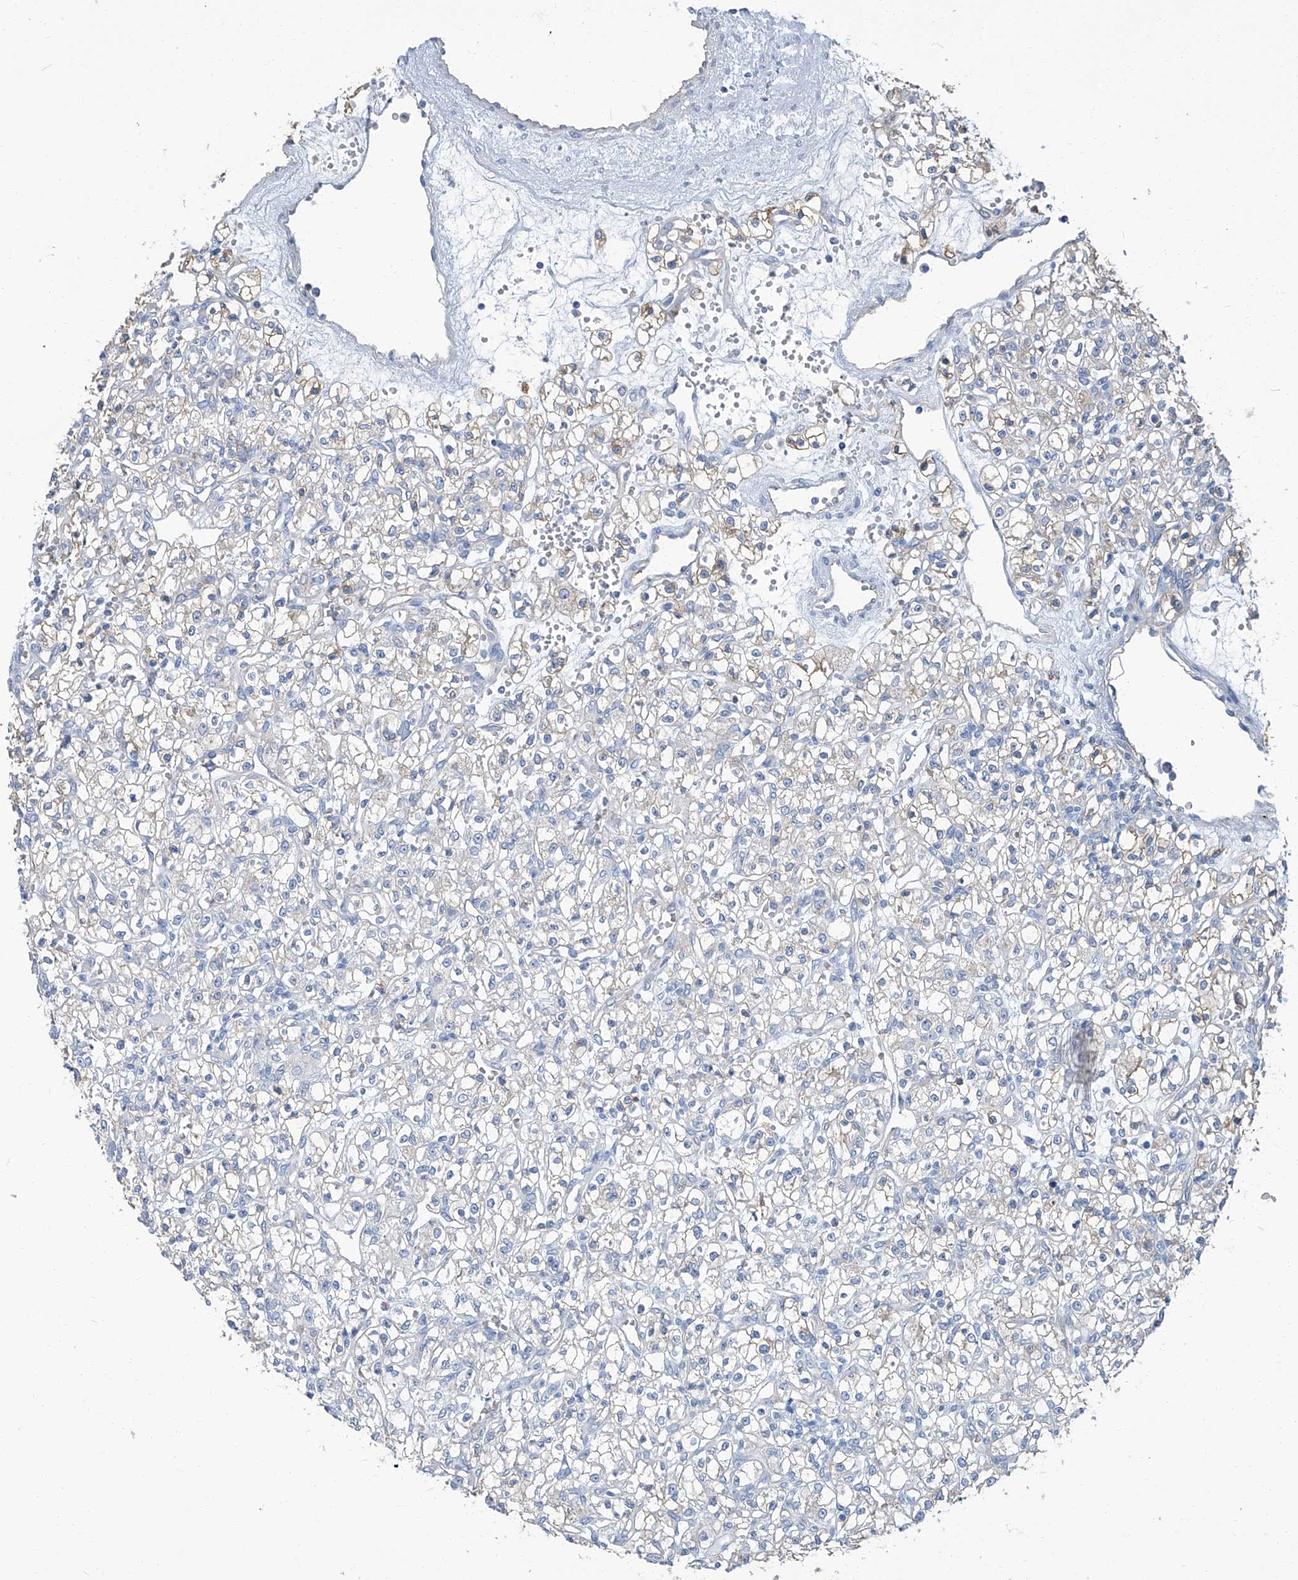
{"staining": {"intensity": "weak", "quantity": "<25%", "location": "cytoplasmic/membranous"}, "tissue": "renal cancer", "cell_type": "Tumor cells", "image_type": "cancer", "snomed": [{"axis": "morphology", "description": "Adenocarcinoma, NOS"}, {"axis": "topography", "description": "Kidney"}], "caption": "This is a photomicrograph of immunohistochemistry staining of renal adenocarcinoma, which shows no expression in tumor cells. The staining is performed using DAB (3,3'-diaminobenzidine) brown chromogen with nuclei counter-stained in using hematoxylin.", "gene": "PFKL", "patient": {"sex": "female", "age": 59}}